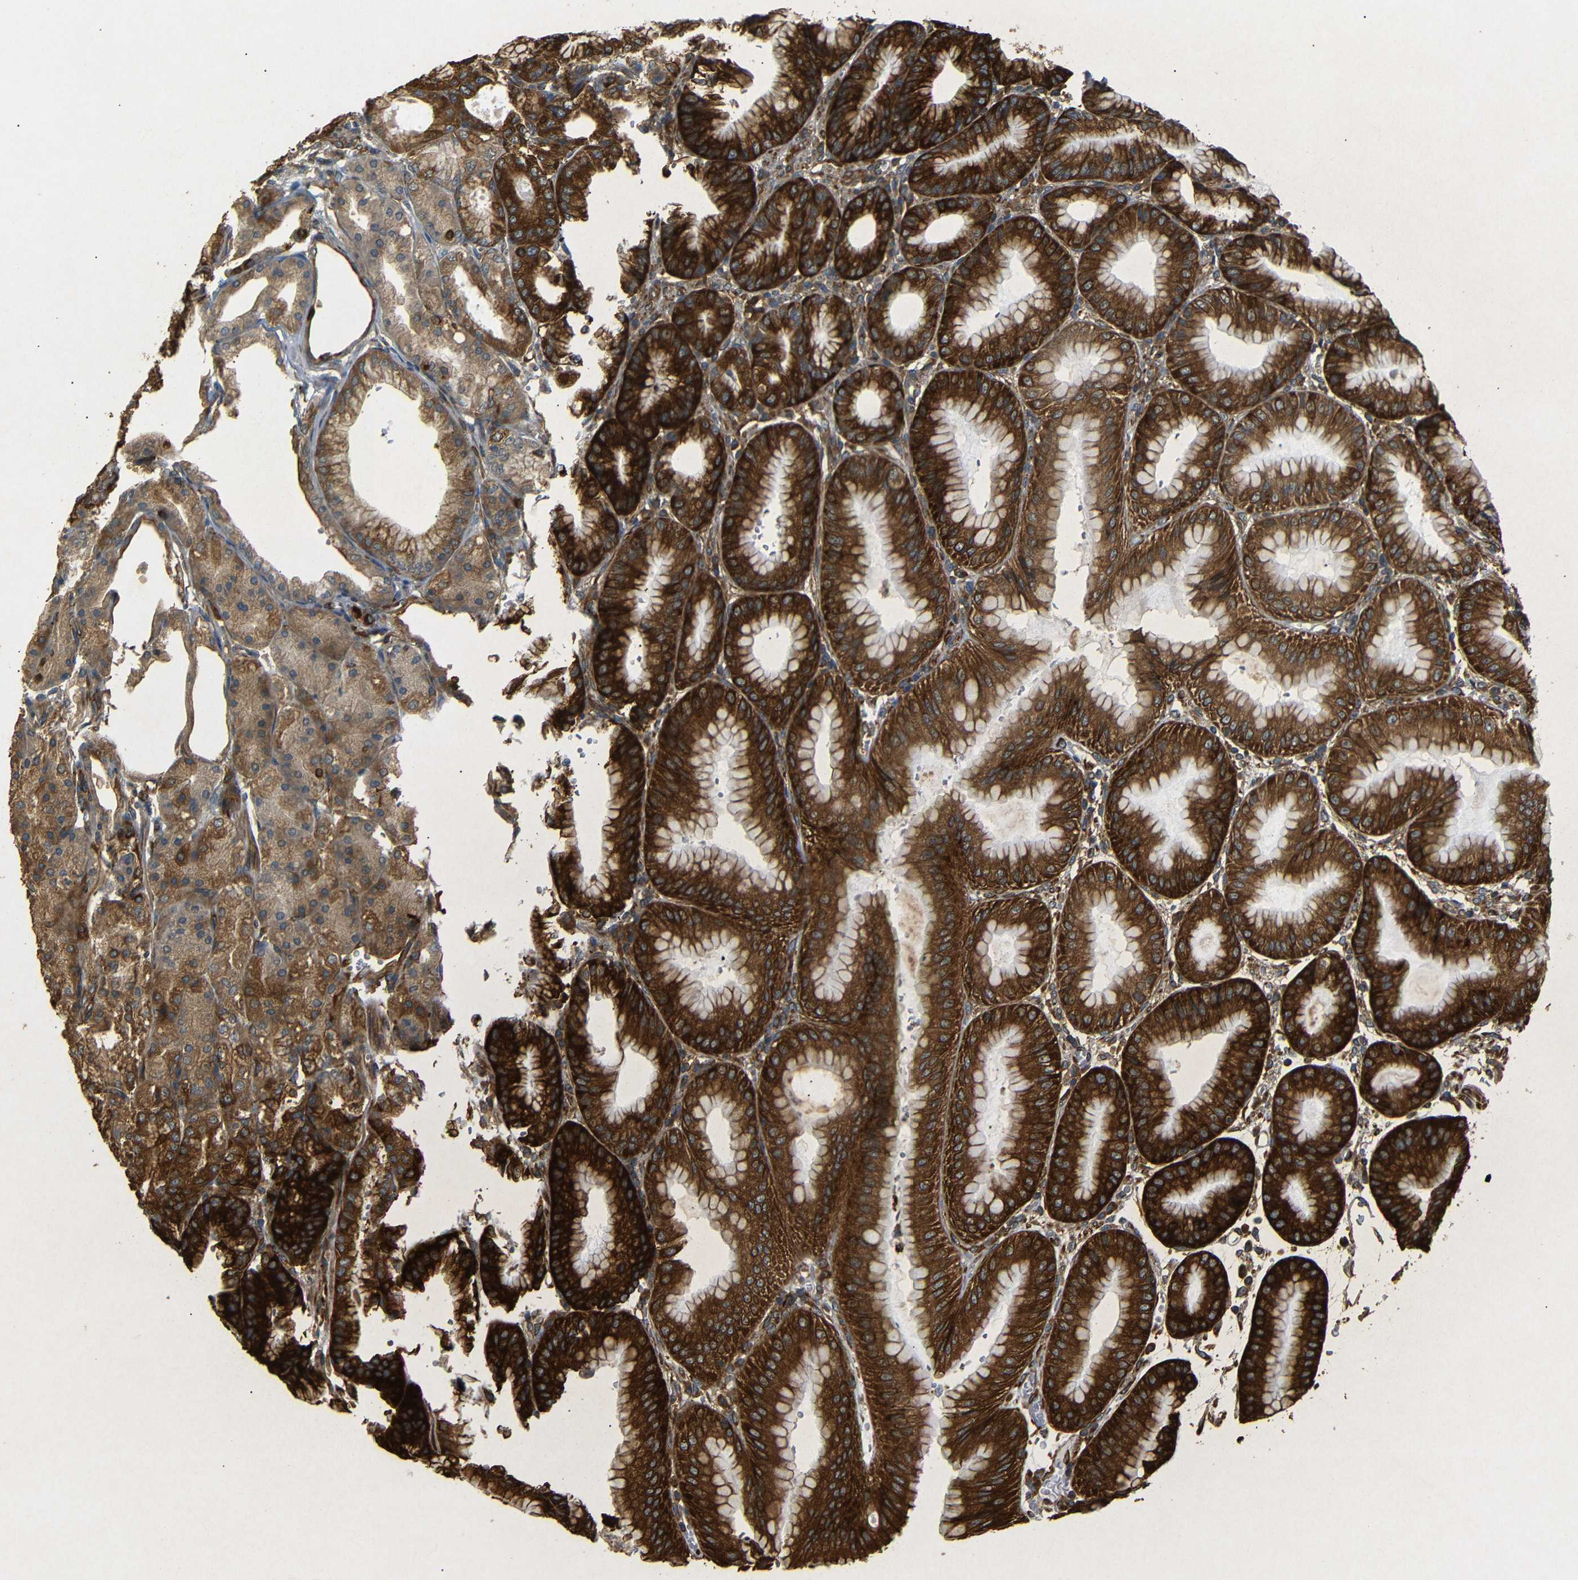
{"staining": {"intensity": "strong", "quantity": ">75%", "location": "cytoplasmic/membranous"}, "tissue": "stomach", "cell_type": "Glandular cells", "image_type": "normal", "snomed": [{"axis": "morphology", "description": "Normal tissue, NOS"}, {"axis": "topography", "description": "Stomach, lower"}], "caption": "Immunohistochemistry of normal stomach reveals high levels of strong cytoplasmic/membranous expression in approximately >75% of glandular cells.", "gene": "BTF3", "patient": {"sex": "male", "age": 71}}